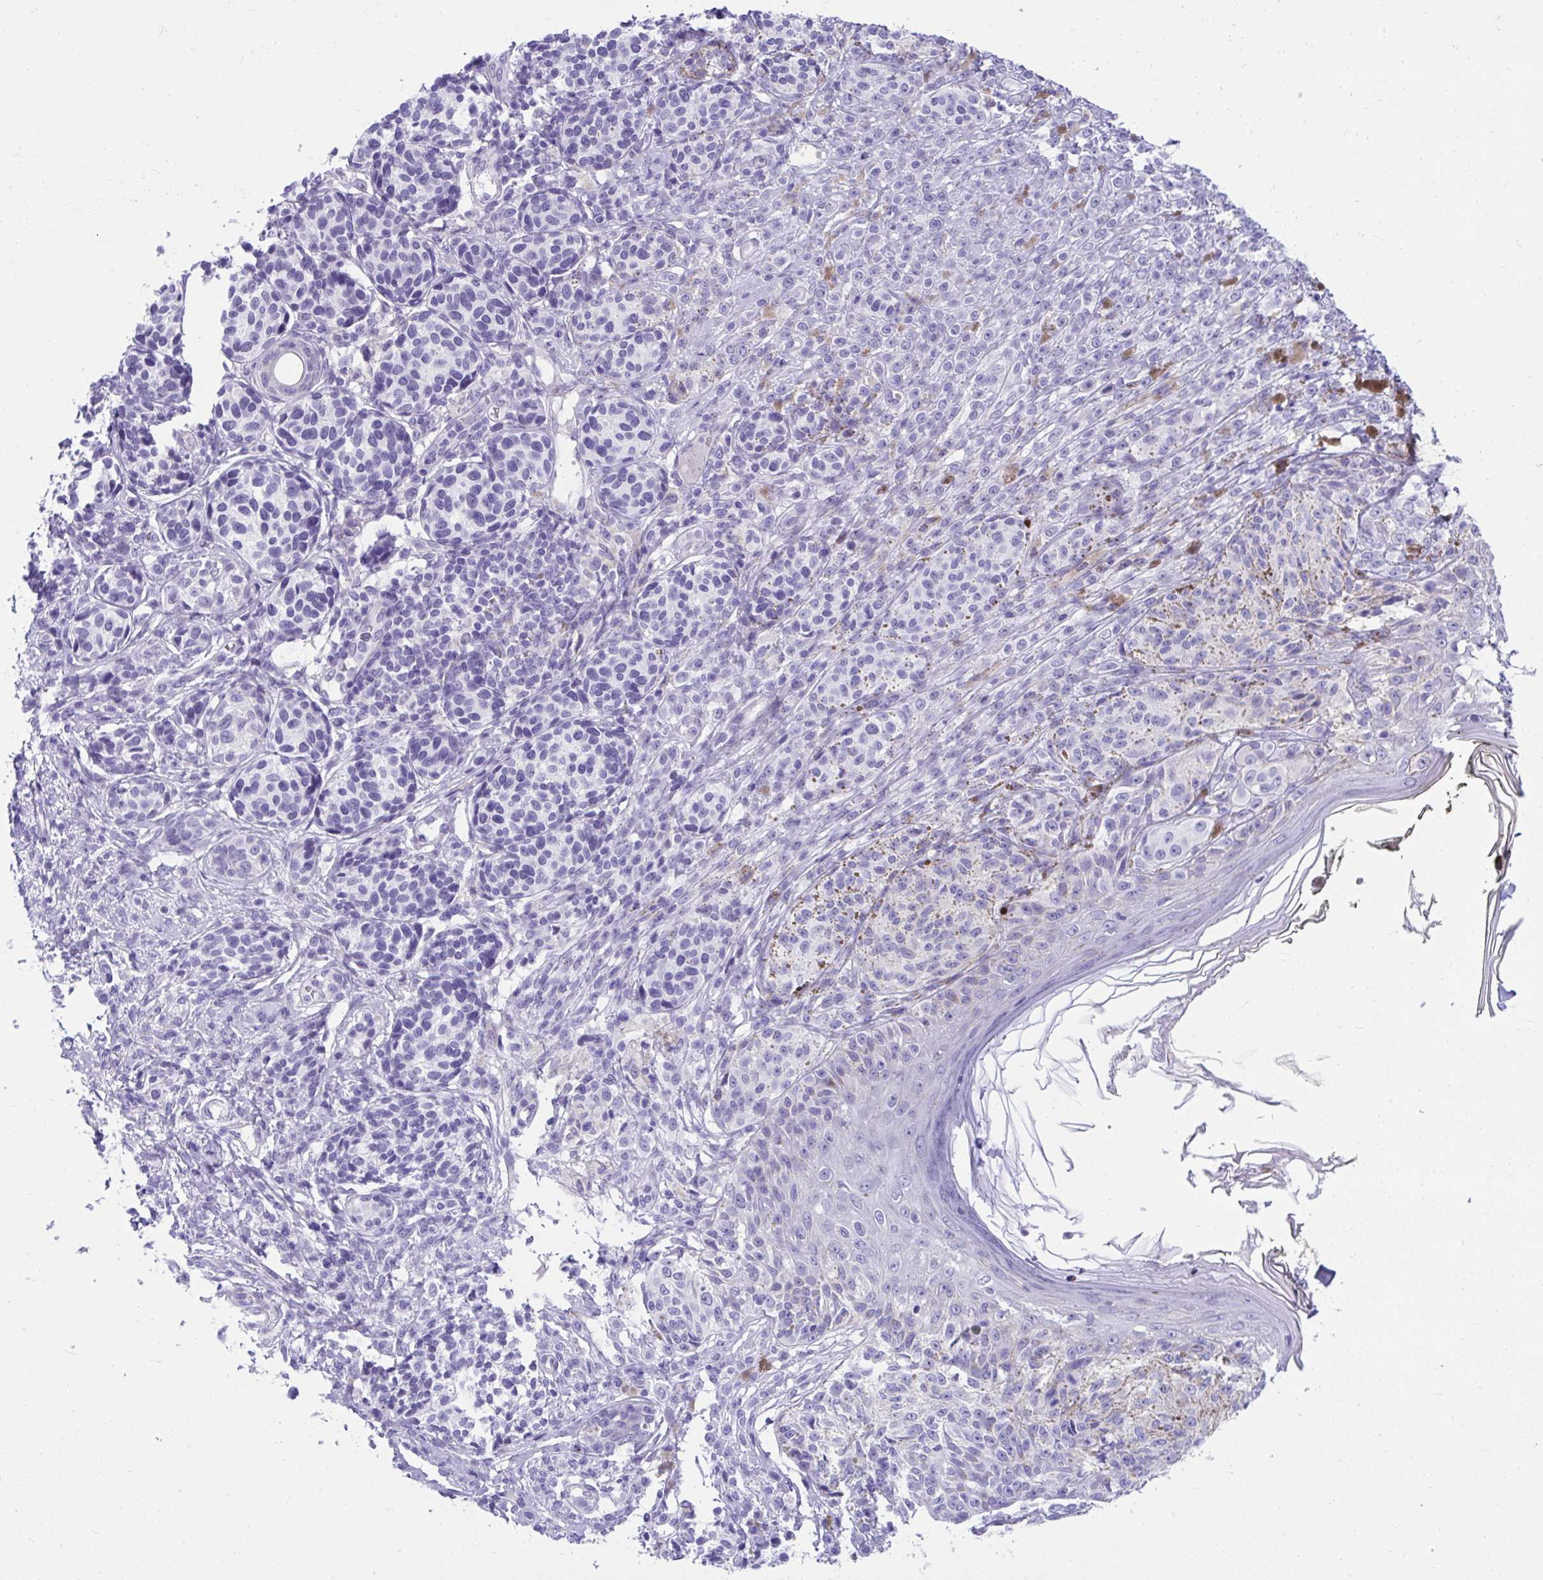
{"staining": {"intensity": "negative", "quantity": "none", "location": "none"}, "tissue": "melanoma", "cell_type": "Tumor cells", "image_type": "cancer", "snomed": [{"axis": "morphology", "description": "Malignant melanoma, NOS"}, {"axis": "topography", "description": "Skin"}], "caption": "Protein analysis of melanoma reveals no significant positivity in tumor cells.", "gene": "ISL1", "patient": {"sex": "male", "age": 42}}